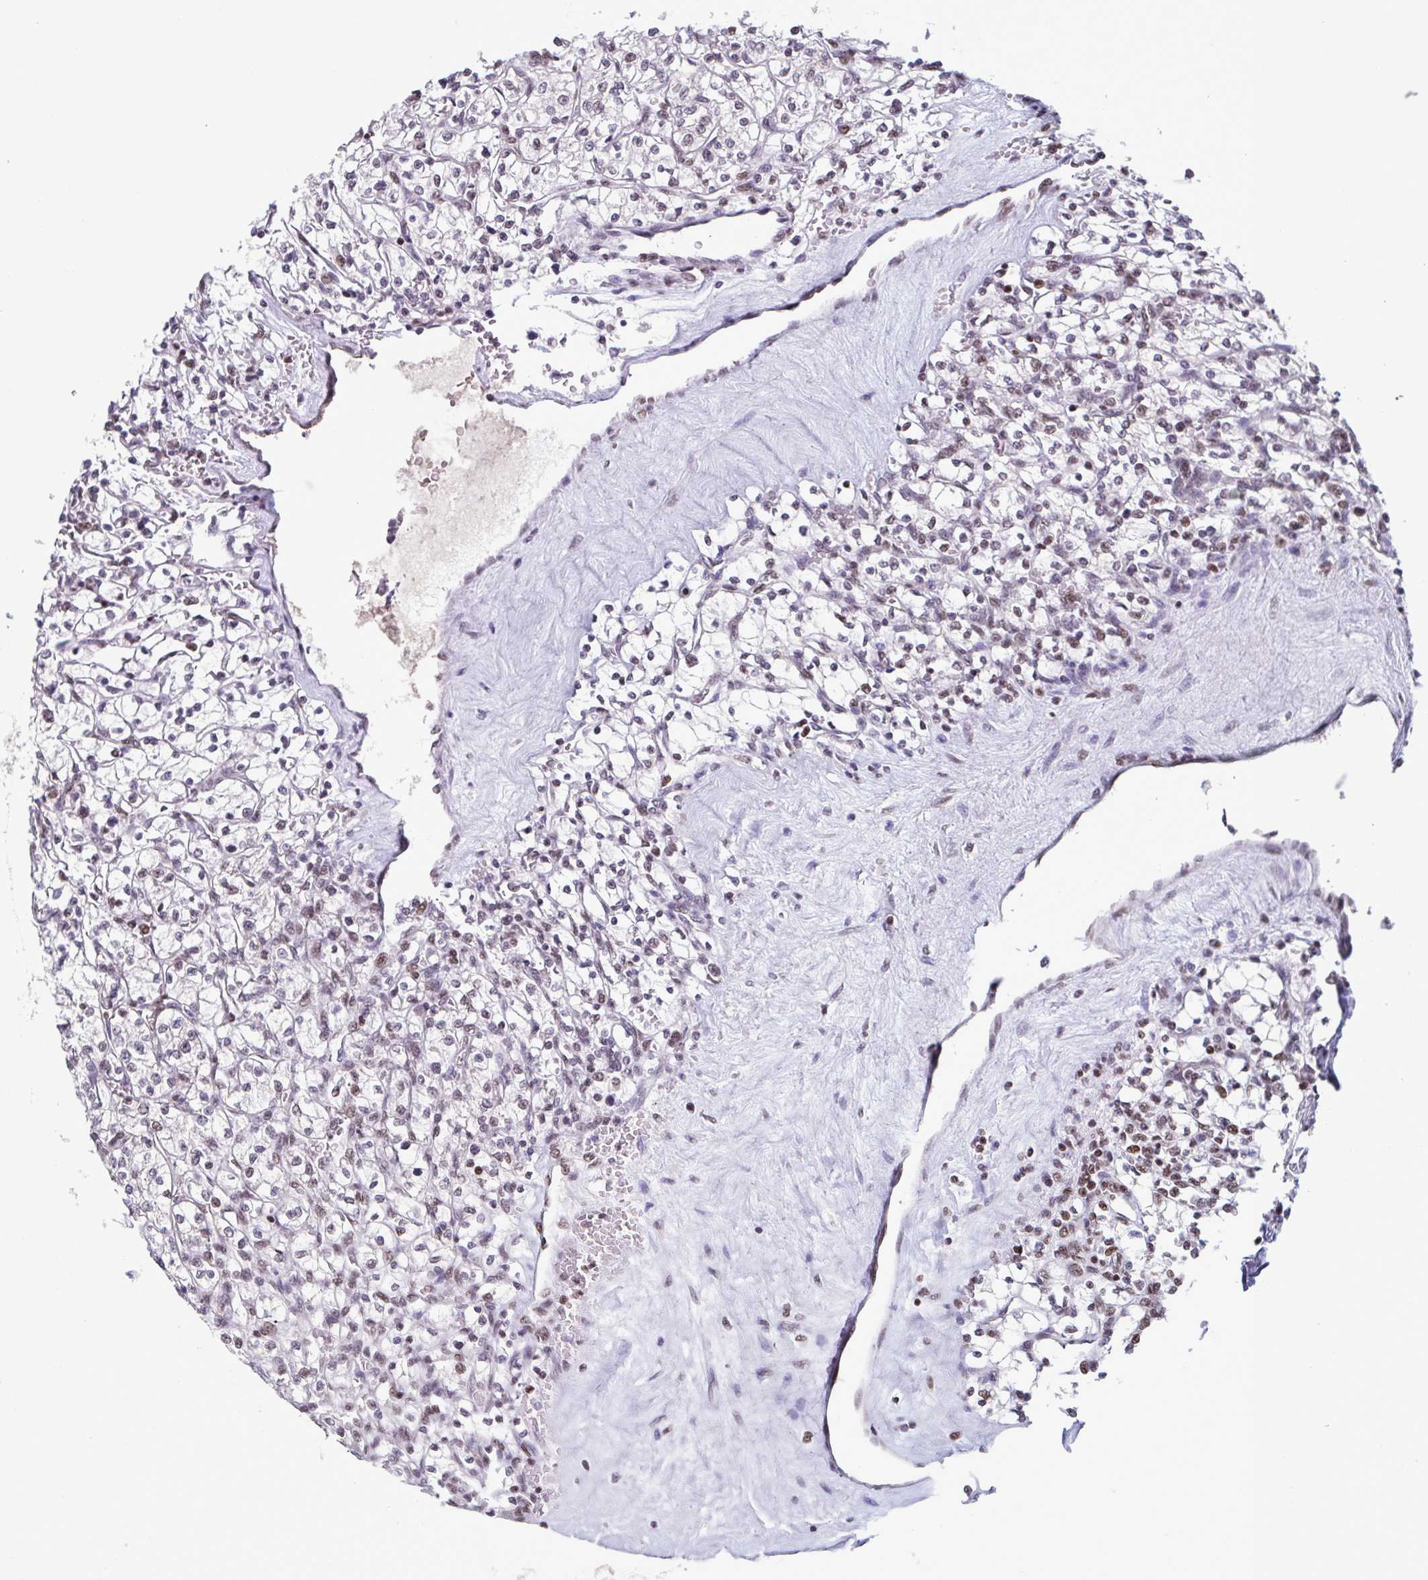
{"staining": {"intensity": "weak", "quantity": "<25%", "location": "nuclear"}, "tissue": "renal cancer", "cell_type": "Tumor cells", "image_type": "cancer", "snomed": [{"axis": "morphology", "description": "Adenocarcinoma, NOS"}, {"axis": "topography", "description": "Kidney"}], "caption": "Immunohistochemistry photomicrograph of renal cancer stained for a protein (brown), which exhibits no staining in tumor cells. Nuclei are stained in blue.", "gene": "TIMM21", "patient": {"sex": "female", "age": 64}}